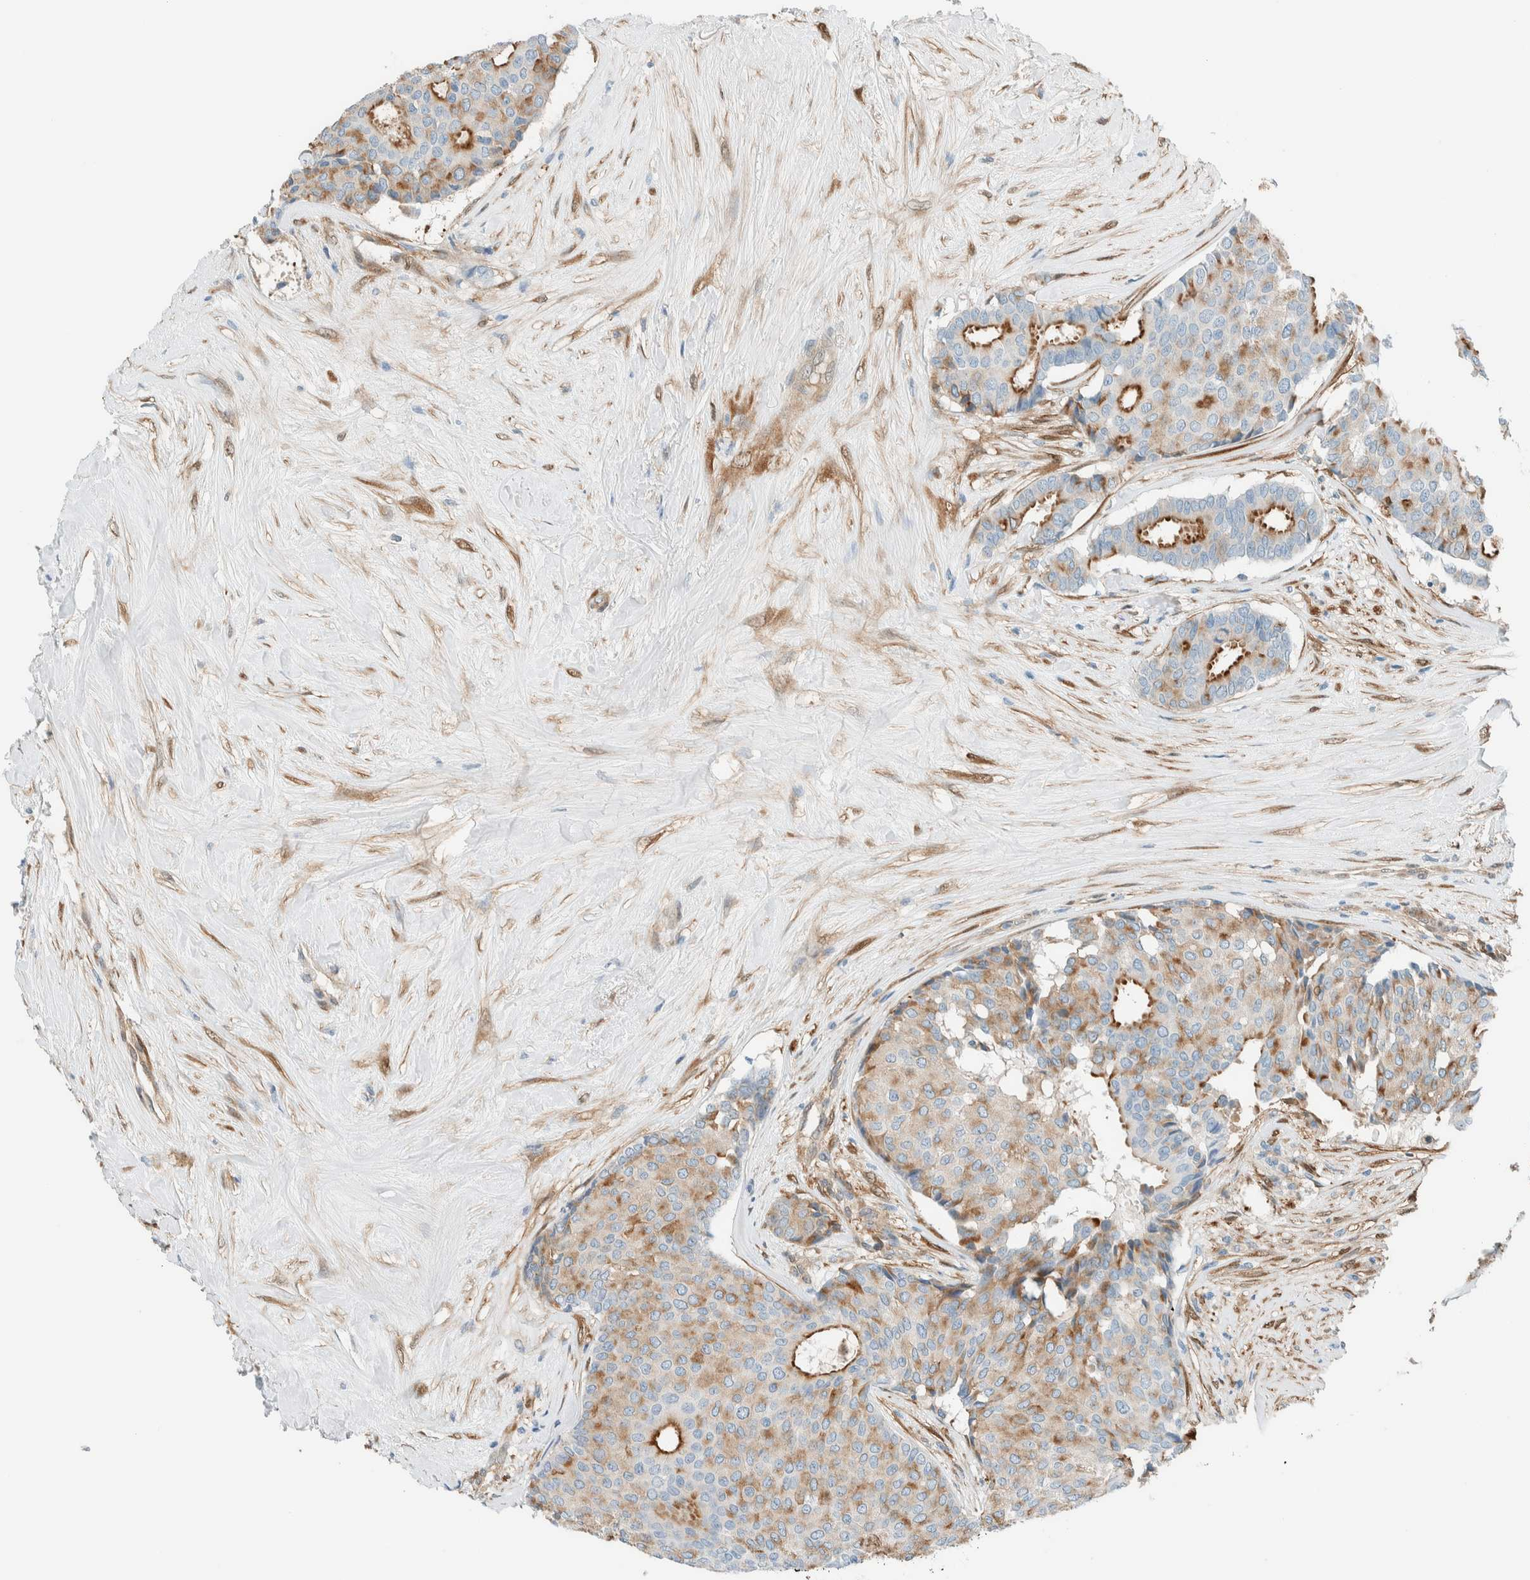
{"staining": {"intensity": "moderate", "quantity": "25%-75%", "location": "cytoplasmic/membranous"}, "tissue": "breast cancer", "cell_type": "Tumor cells", "image_type": "cancer", "snomed": [{"axis": "morphology", "description": "Duct carcinoma"}, {"axis": "topography", "description": "Breast"}], "caption": "Human breast cancer (invasive ductal carcinoma) stained for a protein (brown) exhibits moderate cytoplasmic/membranous positive staining in about 25%-75% of tumor cells.", "gene": "NXN", "patient": {"sex": "female", "age": 75}}